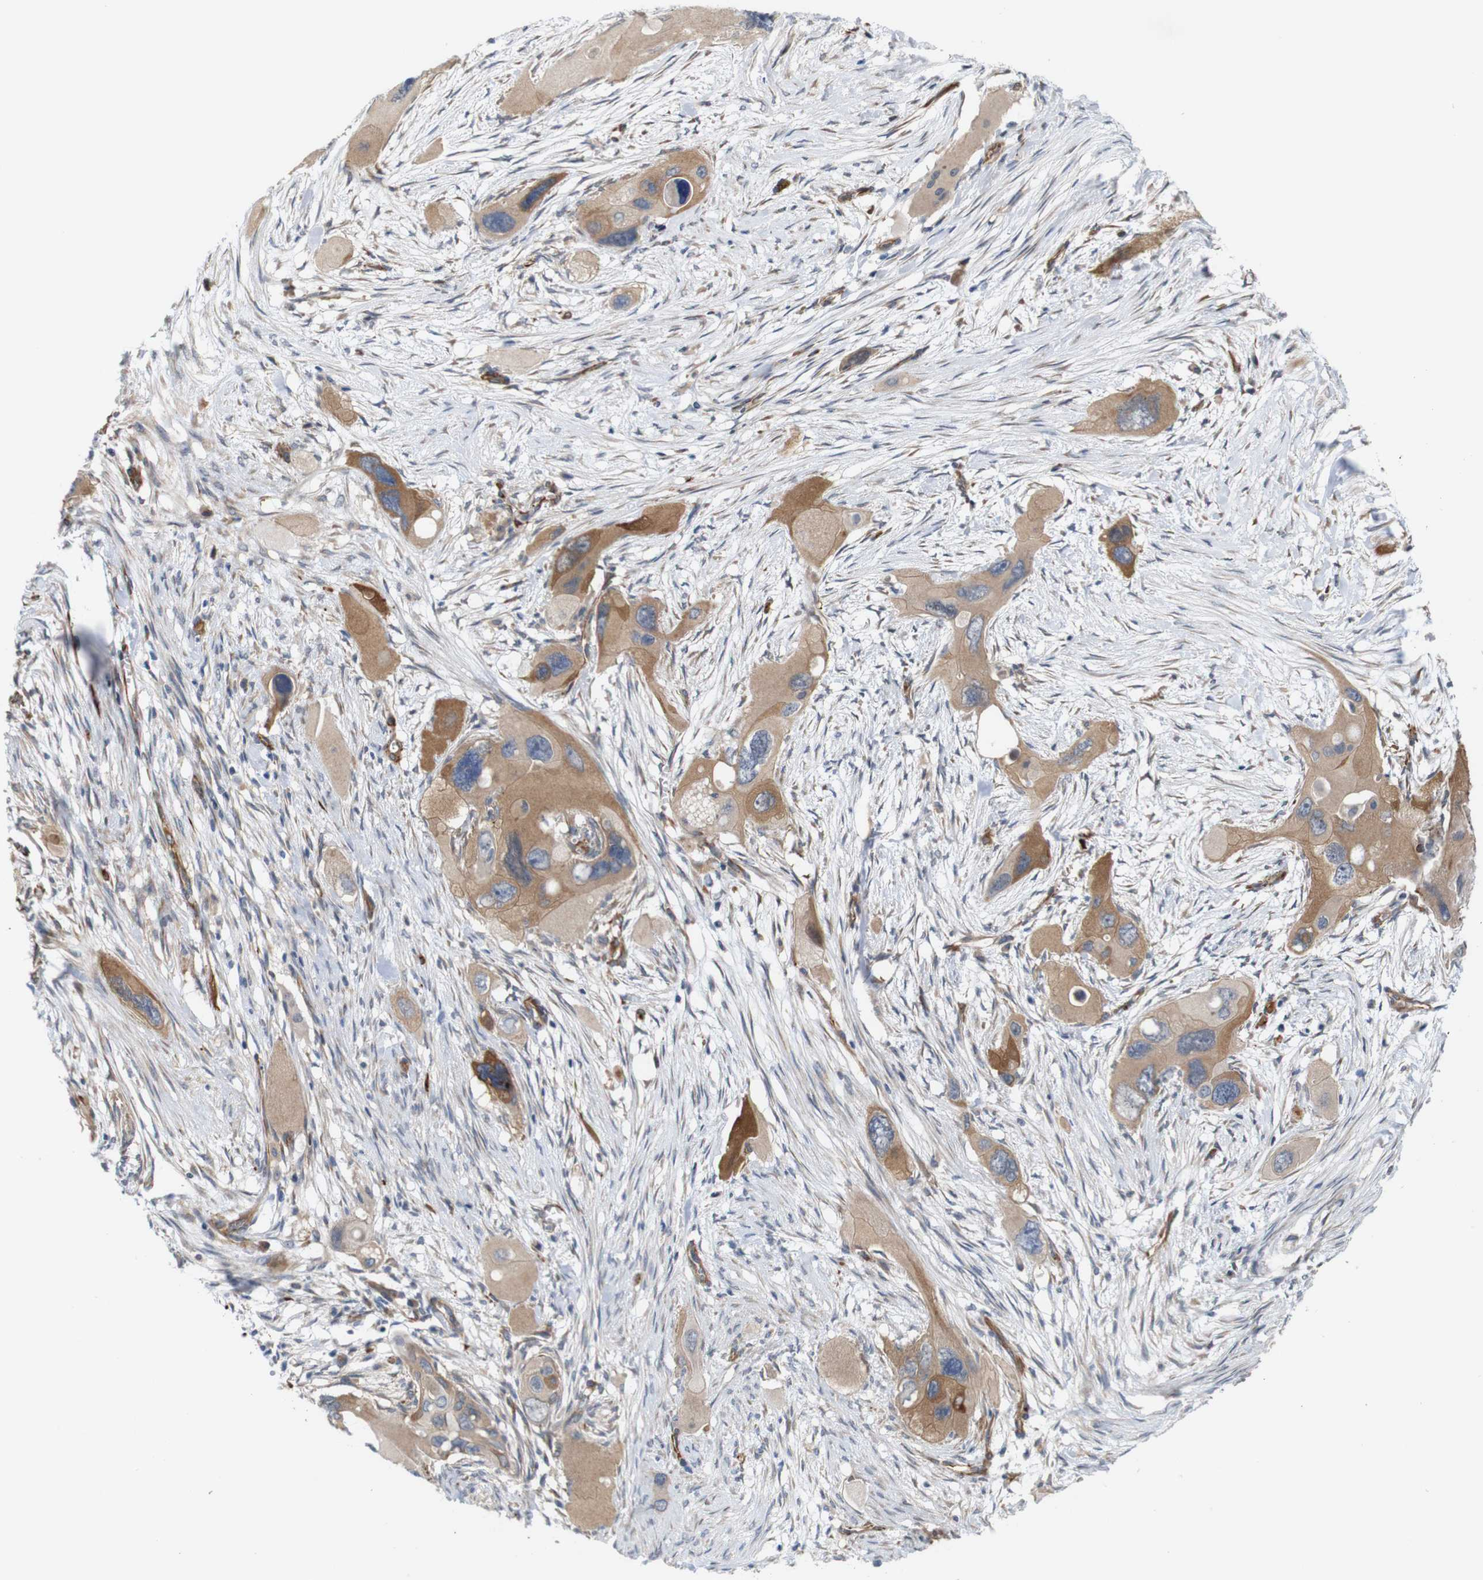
{"staining": {"intensity": "moderate", "quantity": ">75%", "location": "cytoplasmic/membranous"}, "tissue": "pancreatic cancer", "cell_type": "Tumor cells", "image_type": "cancer", "snomed": [{"axis": "morphology", "description": "Adenocarcinoma, NOS"}, {"axis": "topography", "description": "Pancreas"}], "caption": "Immunohistochemical staining of human pancreatic adenocarcinoma shows moderate cytoplasmic/membranous protein staining in about >75% of tumor cells. Ihc stains the protein of interest in brown and the nuclei are stained blue.", "gene": "JPH1", "patient": {"sex": "male", "age": 73}}